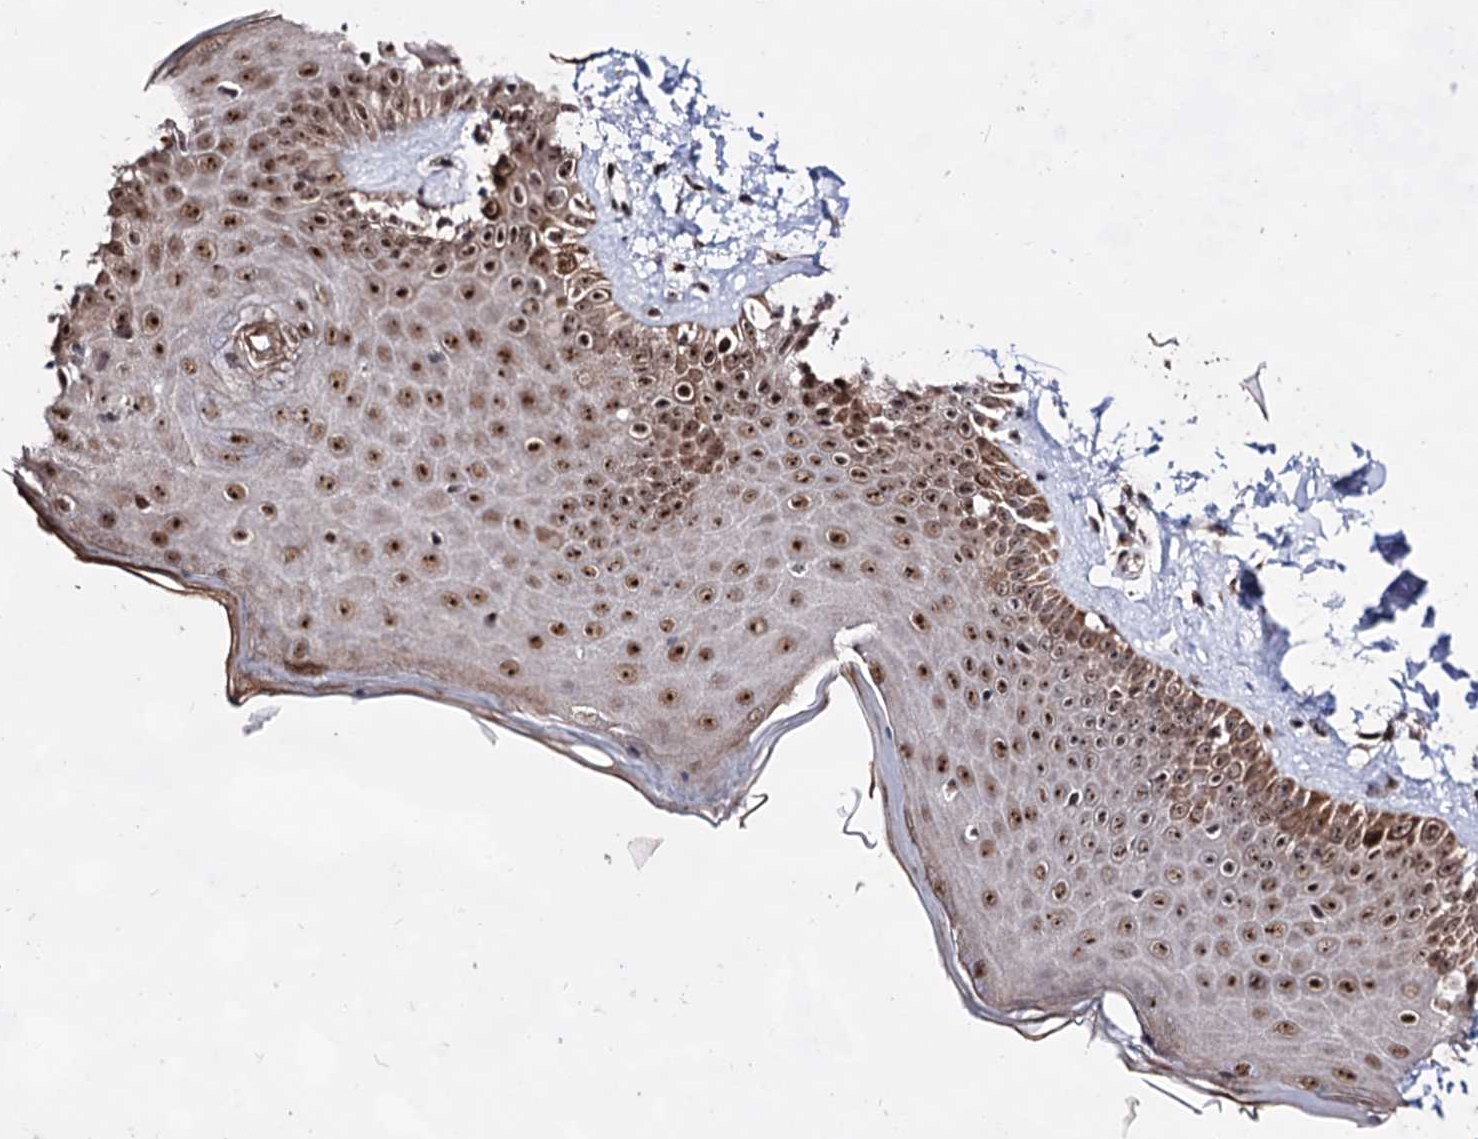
{"staining": {"intensity": "moderate", "quantity": ">75%", "location": "nuclear"}, "tissue": "skin", "cell_type": "Fibroblasts", "image_type": "normal", "snomed": [{"axis": "morphology", "description": "Normal tissue, NOS"}, {"axis": "topography", "description": "Skin"}], "caption": "Normal skin shows moderate nuclear positivity in approximately >75% of fibroblasts, visualized by immunohistochemistry. The staining was performed using DAB to visualize the protein expression in brown, while the nuclei were stained in blue with hematoxylin (Magnification: 20x).", "gene": "EXOSC10", "patient": {"sex": "male", "age": 52}}